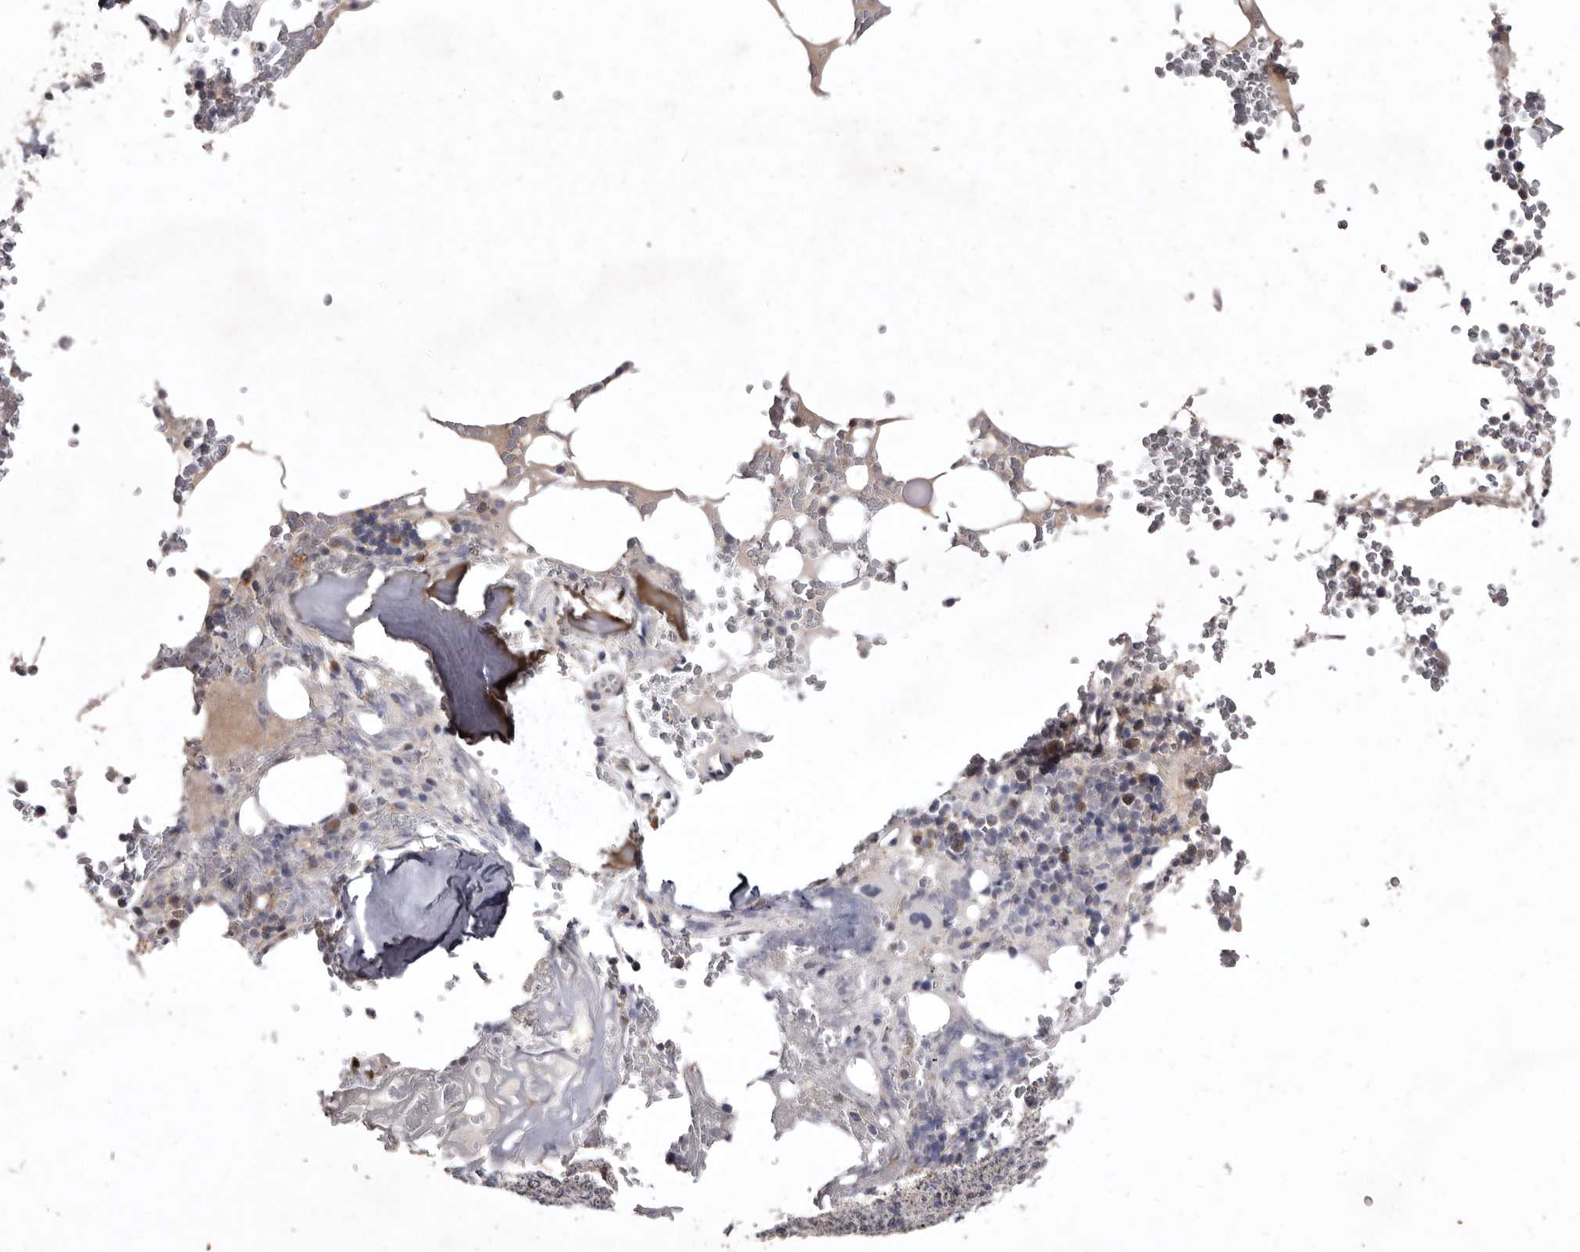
{"staining": {"intensity": "negative", "quantity": "none", "location": "none"}, "tissue": "bone marrow", "cell_type": "Hematopoietic cells", "image_type": "normal", "snomed": [{"axis": "morphology", "description": "Normal tissue, NOS"}, {"axis": "topography", "description": "Bone marrow"}], "caption": "Hematopoietic cells show no significant positivity in normal bone marrow.", "gene": "FLAD1", "patient": {"sex": "male", "age": 58}}